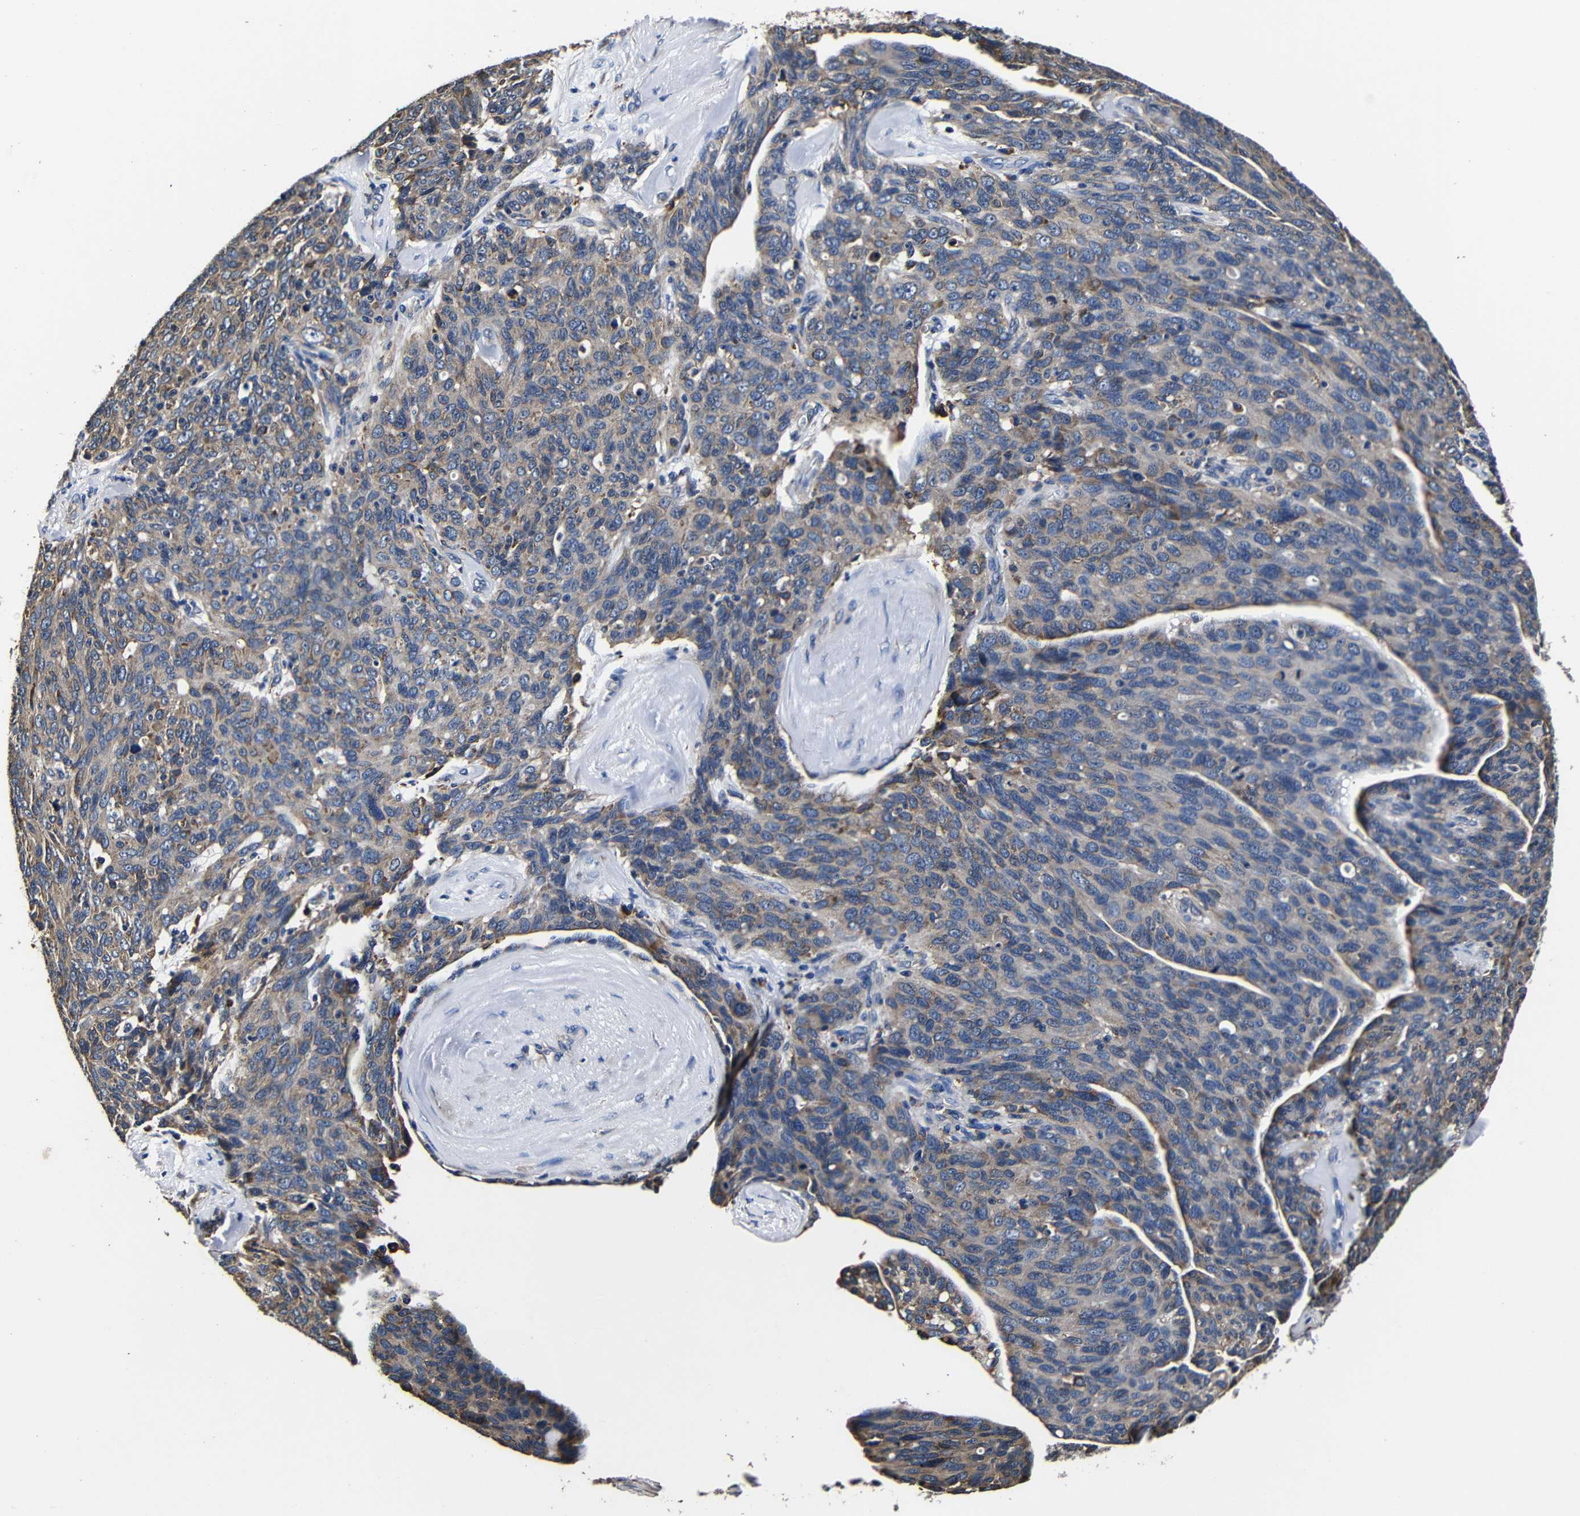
{"staining": {"intensity": "moderate", "quantity": "25%-75%", "location": "cytoplasmic/membranous"}, "tissue": "ovarian cancer", "cell_type": "Tumor cells", "image_type": "cancer", "snomed": [{"axis": "morphology", "description": "Carcinoma, endometroid"}, {"axis": "topography", "description": "Ovary"}], "caption": "Endometroid carcinoma (ovarian) was stained to show a protein in brown. There is medium levels of moderate cytoplasmic/membranous positivity in about 25%-75% of tumor cells. Using DAB (3,3'-diaminobenzidine) (brown) and hematoxylin (blue) stains, captured at high magnification using brightfield microscopy.", "gene": "SCN9A", "patient": {"sex": "female", "age": 60}}